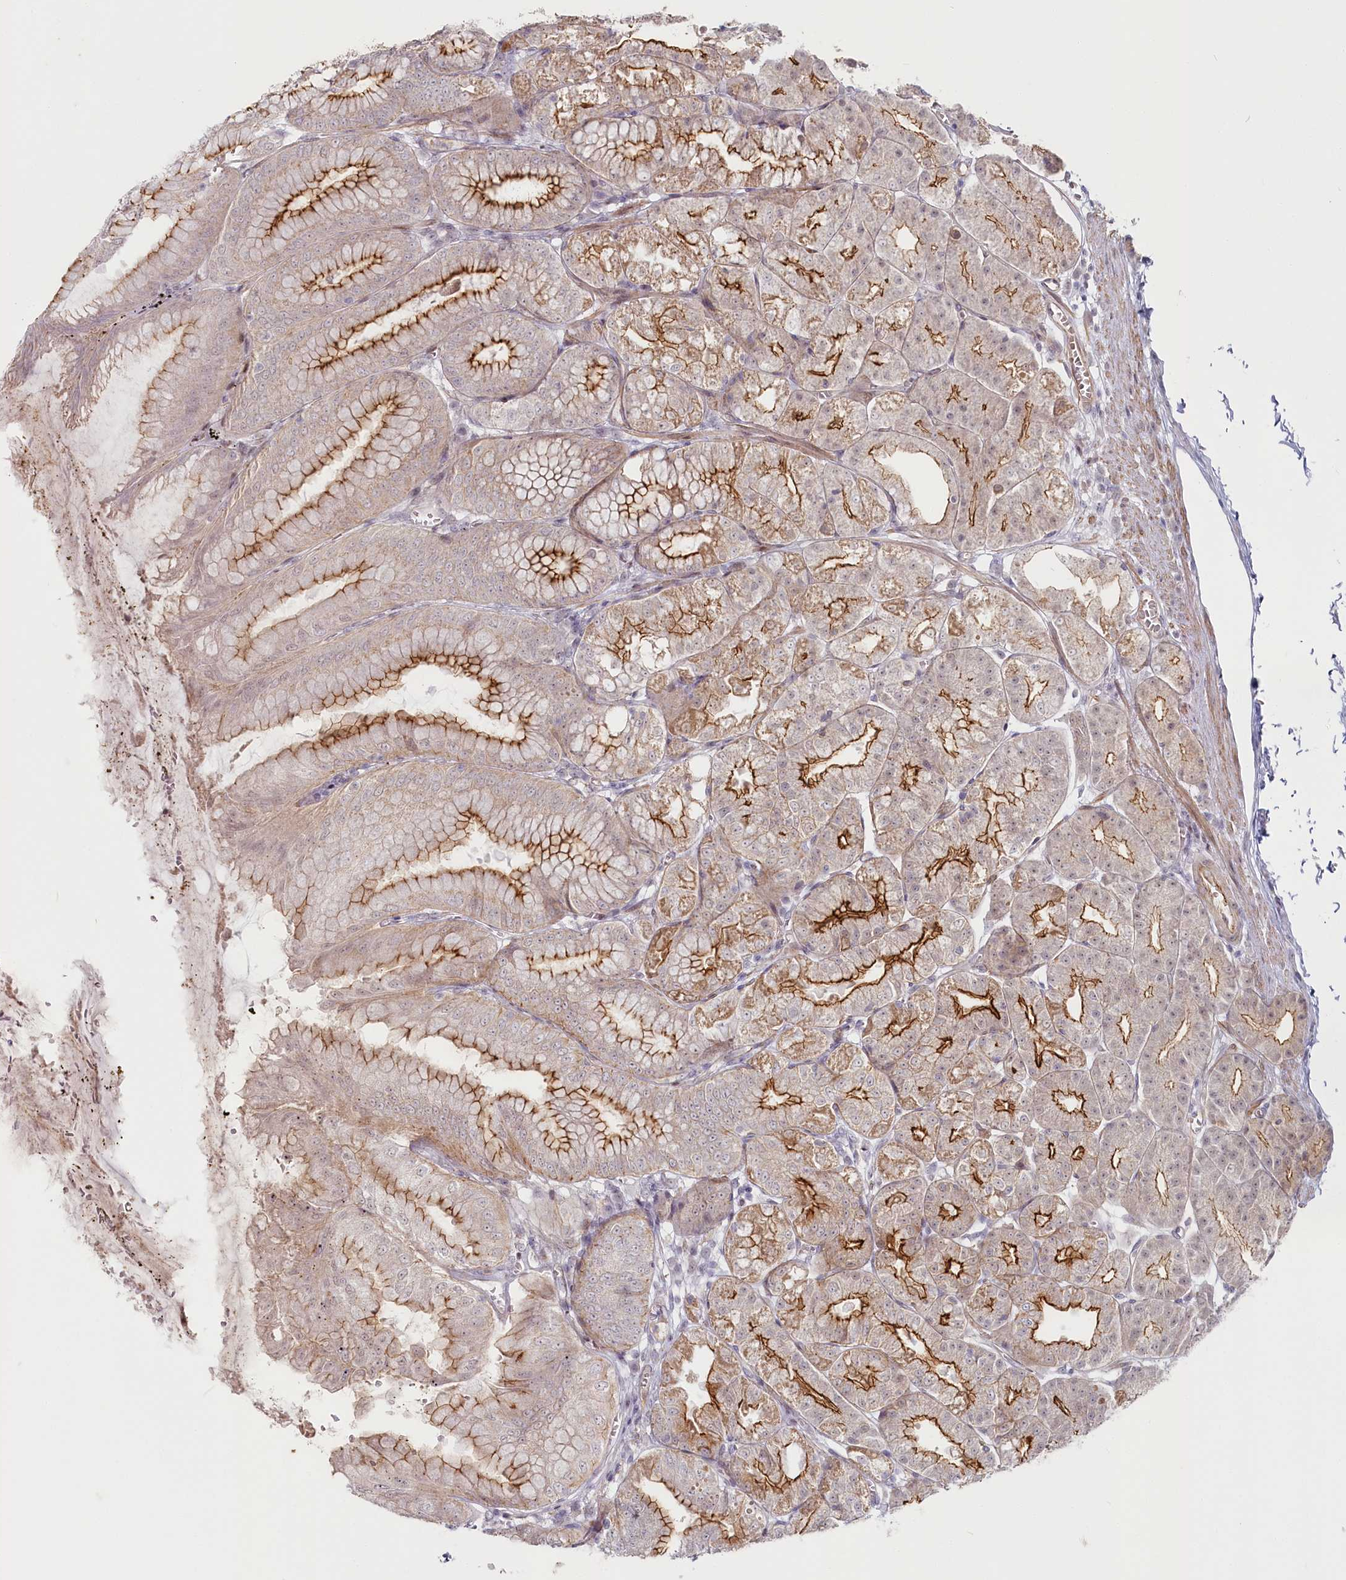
{"staining": {"intensity": "strong", "quantity": "25%-75%", "location": "cytoplasmic/membranous"}, "tissue": "stomach", "cell_type": "Glandular cells", "image_type": "normal", "snomed": [{"axis": "morphology", "description": "Normal tissue, NOS"}, {"axis": "topography", "description": "Stomach, lower"}], "caption": "Immunohistochemistry image of unremarkable stomach: stomach stained using immunohistochemistry (IHC) exhibits high levels of strong protein expression localized specifically in the cytoplasmic/membranous of glandular cells, appearing as a cytoplasmic/membranous brown color.", "gene": "ABHD8", "patient": {"sex": "male", "age": 71}}